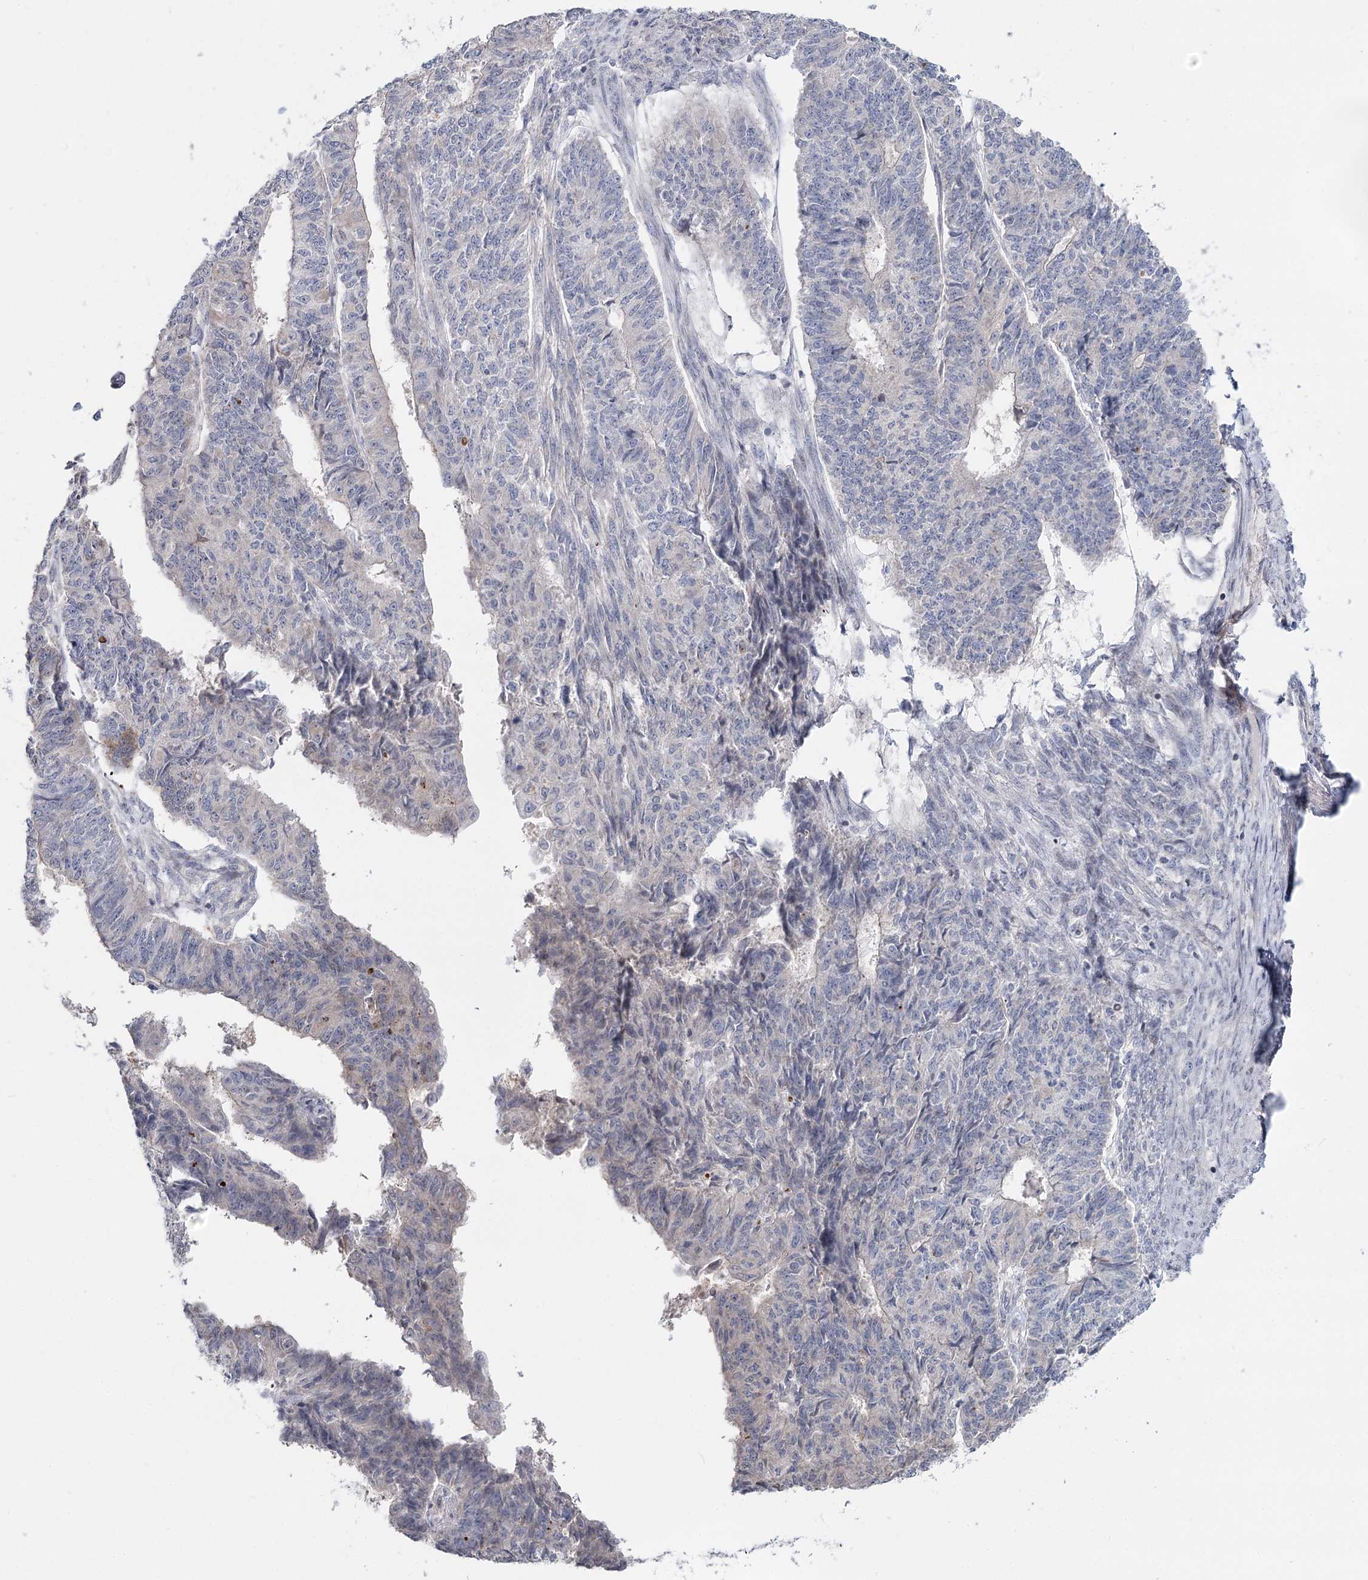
{"staining": {"intensity": "negative", "quantity": "none", "location": "none"}, "tissue": "endometrial cancer", "cell_type": "Tumor cells", "image_type": "cancer", "snomed": [{"axis": "morphology", "description": "Adenocarcinoma, NOS"}, {"axis": "topography", "description": "Endometrium"}], "caption": "The histopathology image exhibits no significant positivity in tumor cells of adenocarcinoma (endometrial). Nuclei are stained in blue.", "gene": "PTGR1", "patient": {"sex": "female", "age": 32}}